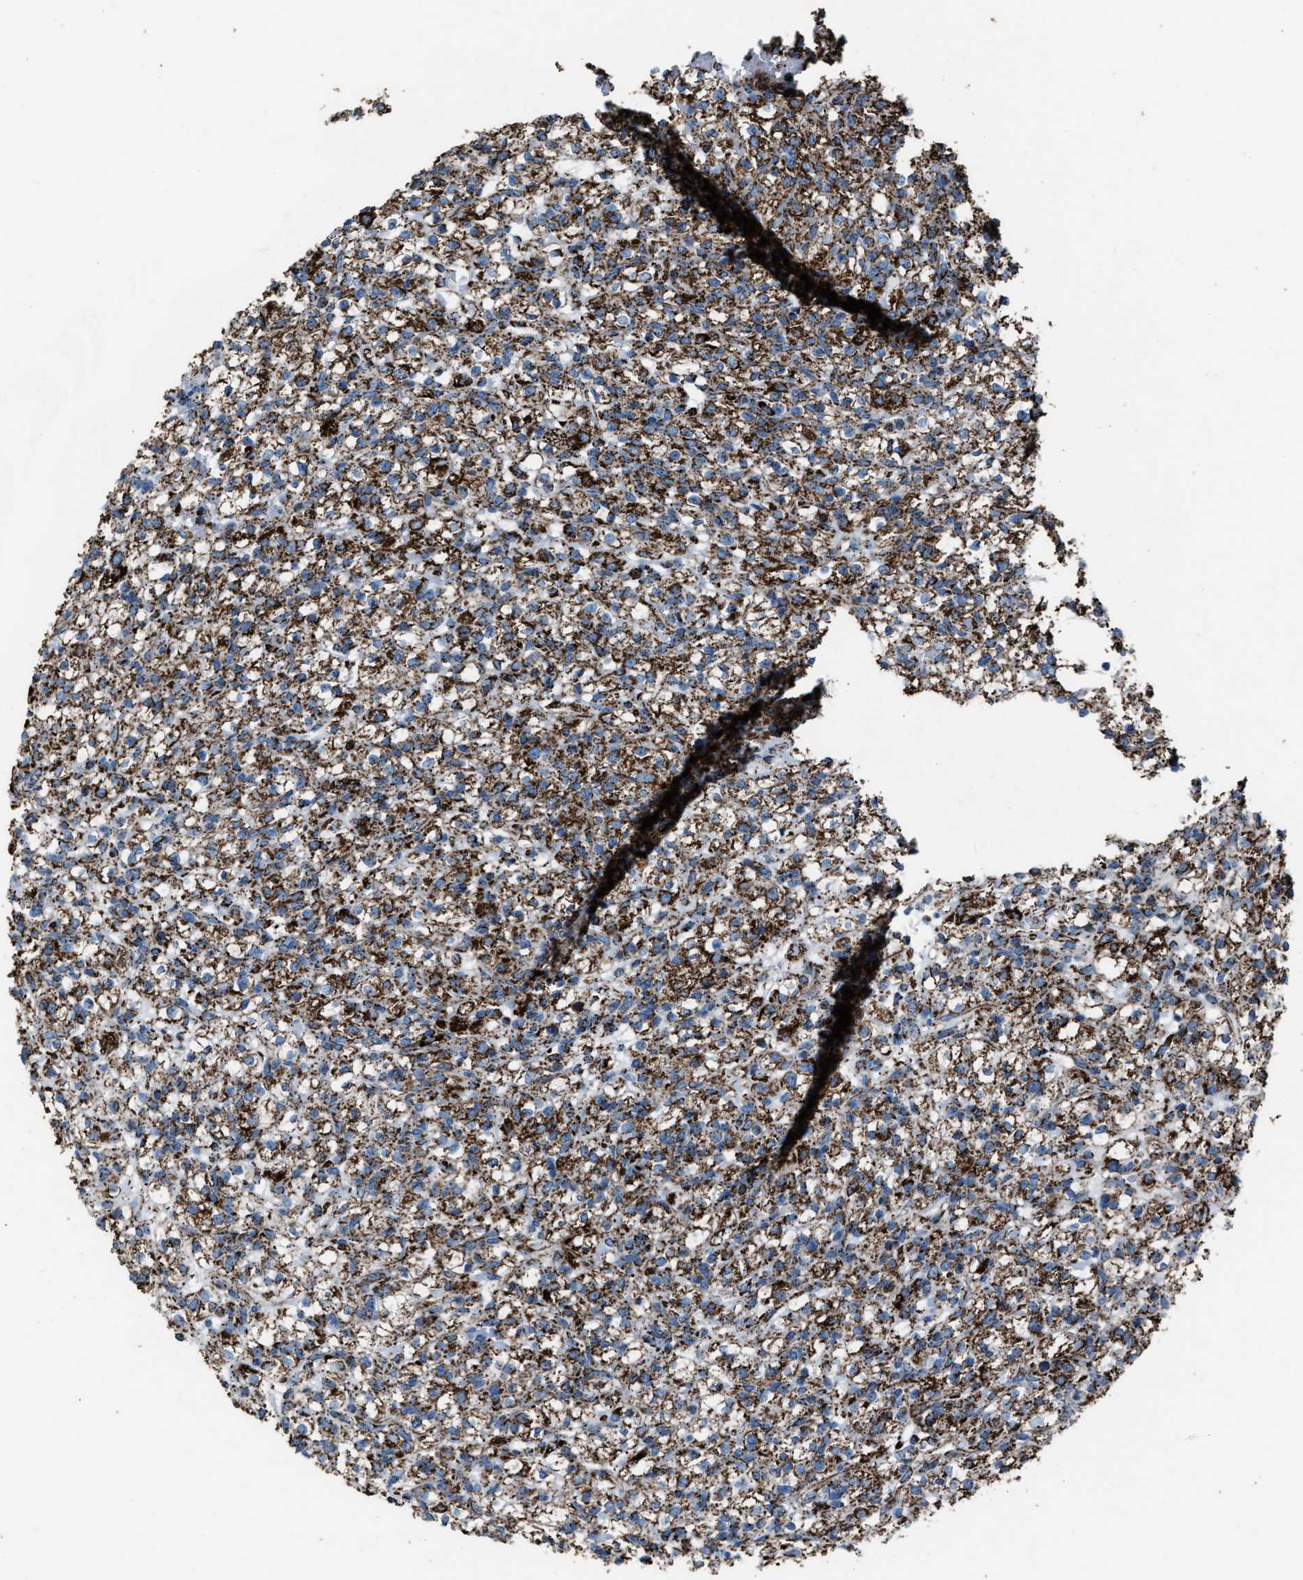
{"staining": {"intensity": "strong", "quantity": ">75%", "location": "cytoplasmic/membranous"}, "tissue": "renal cancer", "cell_type": "Tumor cells", "image_type": "cancer", "snomed": [{"axis": "morphology", "description": "Normal tissue, NOS"}, {"axis": "morphology", "description": "Adenocarcinoma, NOS"}, {"axis": "topography", "description": "Kidney"}], "caption": "Immunohistochemical staining of renal cancer displays high levels of strong cytoplasmic/membranous protein positivity in approximately >75% of tumor cells.", "gene": "MDH2", "patient": {"sex": "female", "age": 72}}